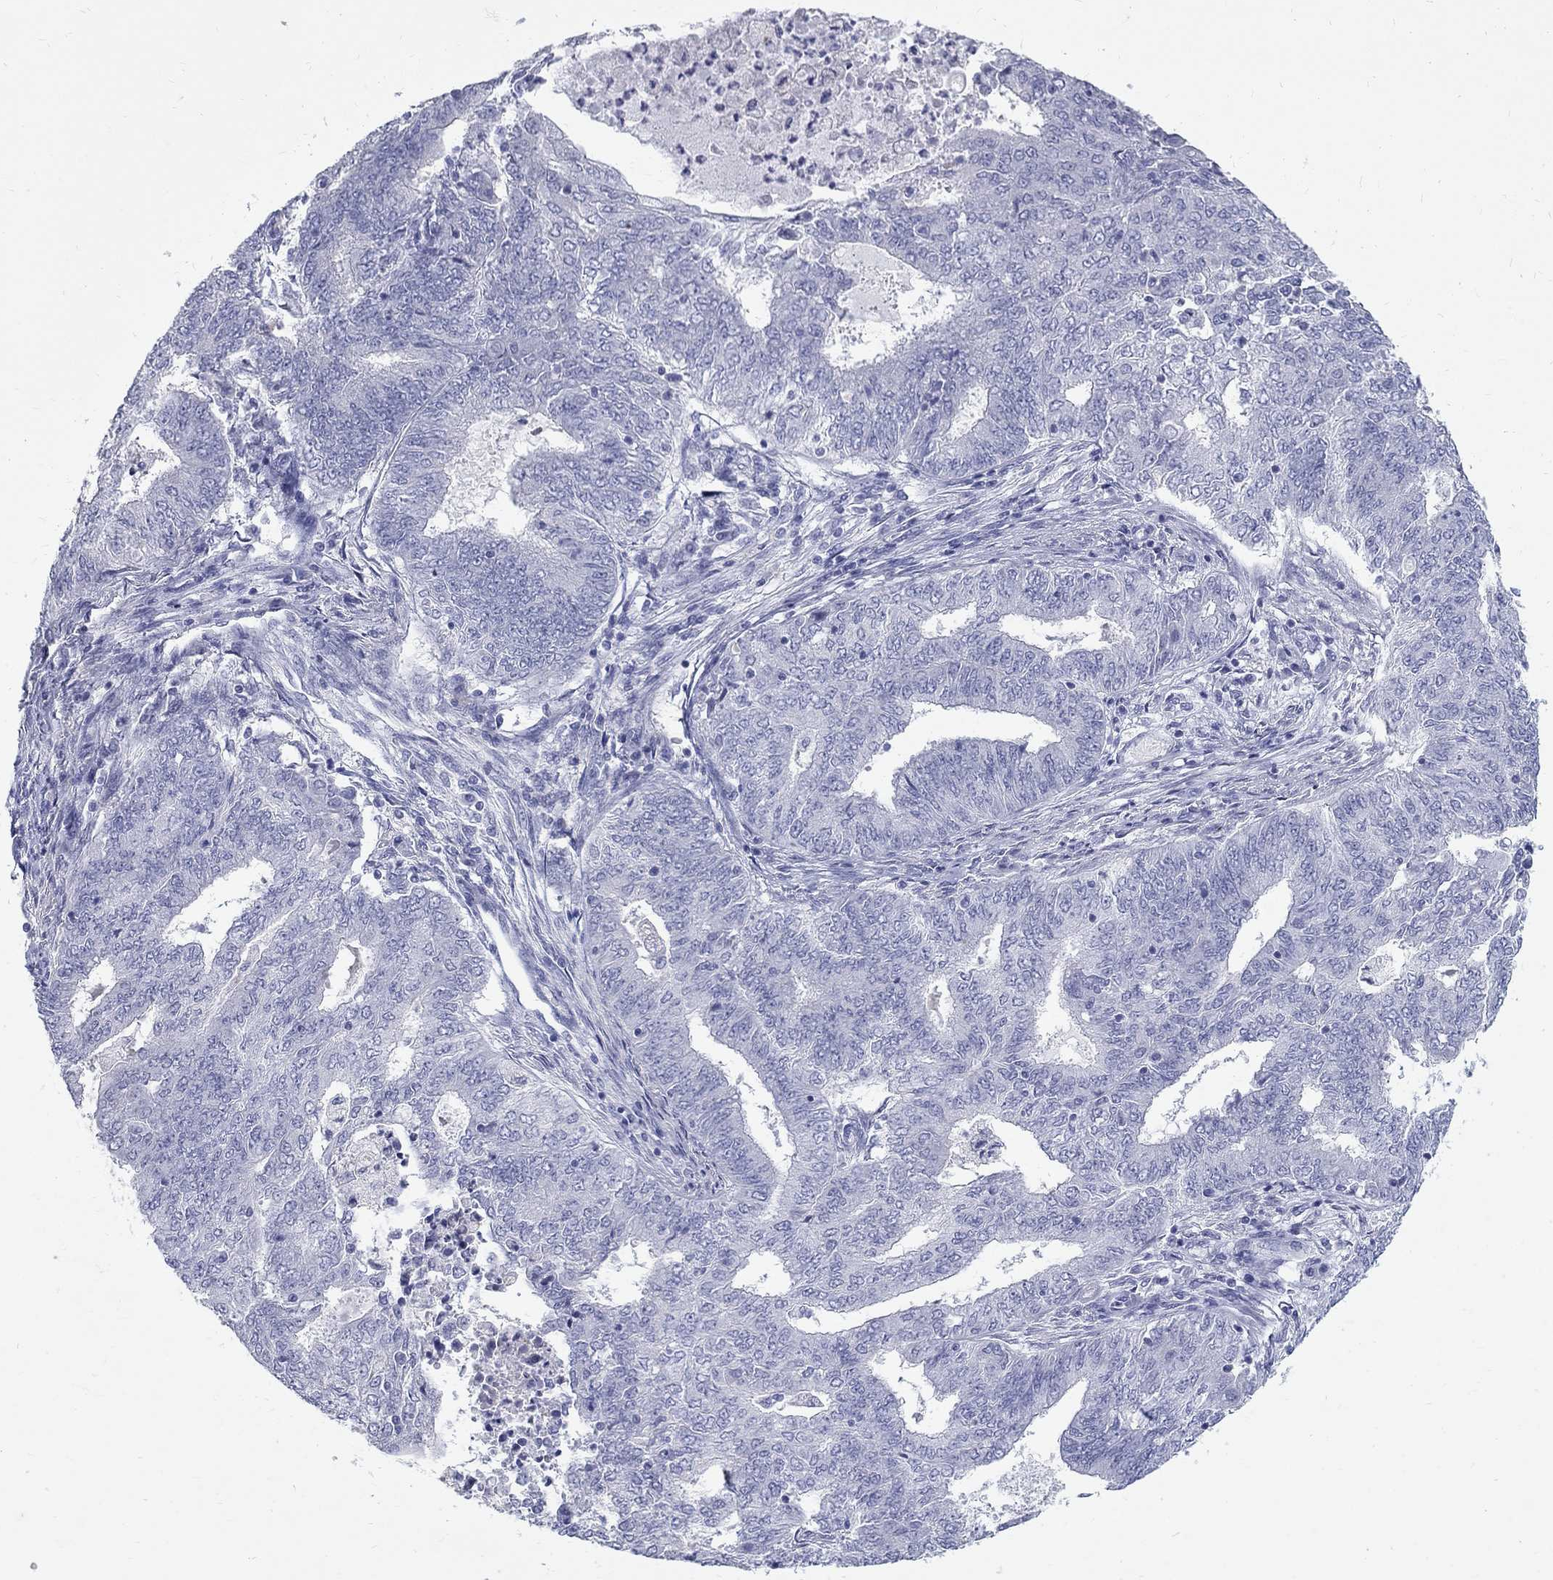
{"staining": {"intensity": "negative", "quantity": "none", "location": "none"}, "tissue": "endometrial cancer", "cell_type": "Tumor cells", "image_type": "cancer", "snomed": [{"axis": "morphology", "description": "Adenocarcinoma, NOS"}, {"axis": "topography", "description": "Endometrium"}], "caption": "An image of endometrial adenocarcinoma stained for a protein reveals no brown staining in tumor cells. (DAB IHC visualized using brightfield microscopy, high magnification).", "gene": "MAGEB6", "patient": {"sex": "female", "age": 62}}